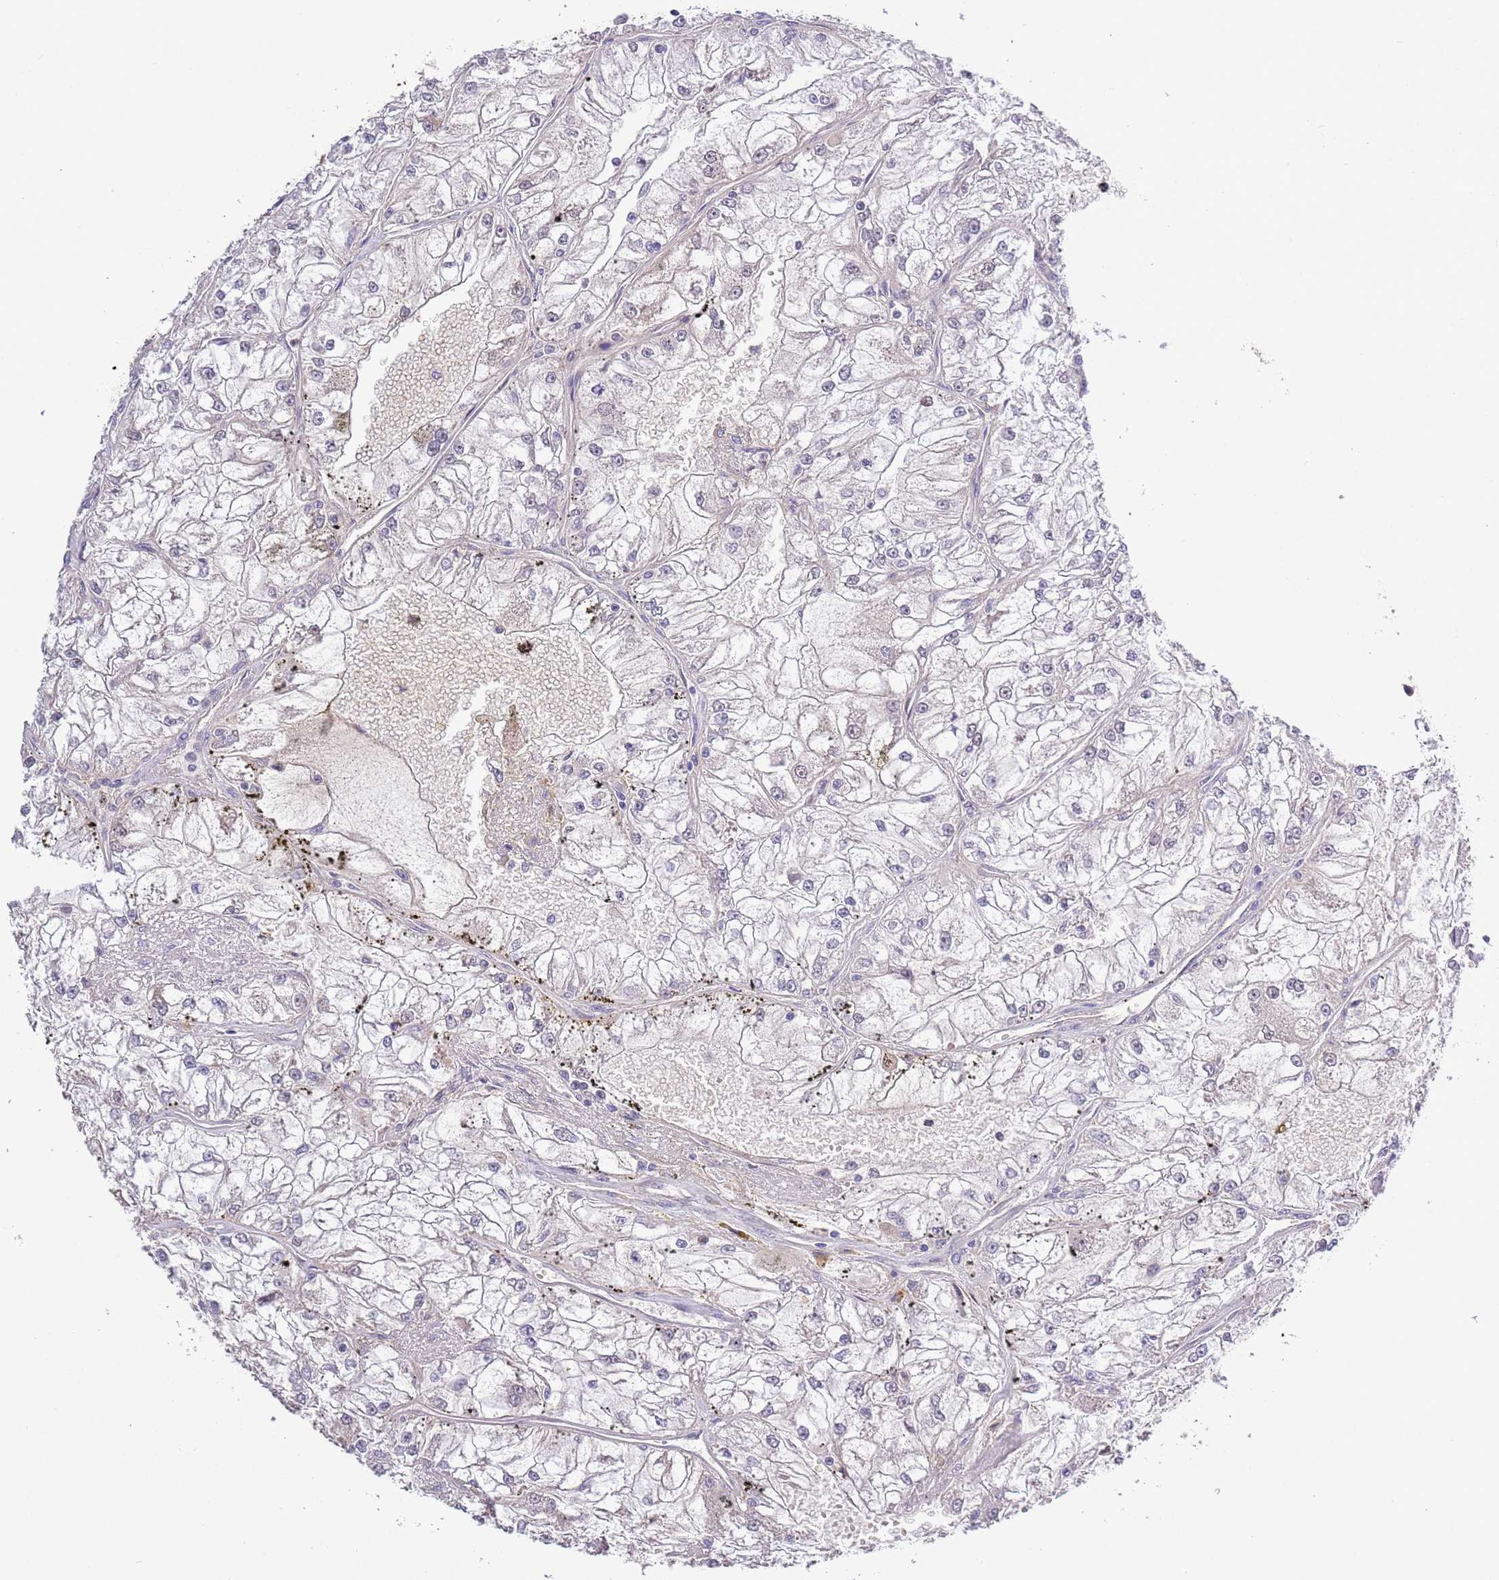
{"staining": {"intensity": "negative", "quantity": "none", "location": "none"}, "tissue": "renal cancer", "cell_type": "Tumor cells", "image_type": "cancer", "snomed": [{"axis": "morphology", "description": "Adenocarcinoma, NOS"}, {"axis": "topography", "description": "Kidney"}], "caption": "Immunohistochemistry micrograph of neoplastic tissue: human adenocarcinoma (renal) stained with DAB (3,3'-diaminobenzidine) displays no significant protein expression in tumor cells.", "gene": "LIPJ", "patient": {"sex": "female", "age": 72}}